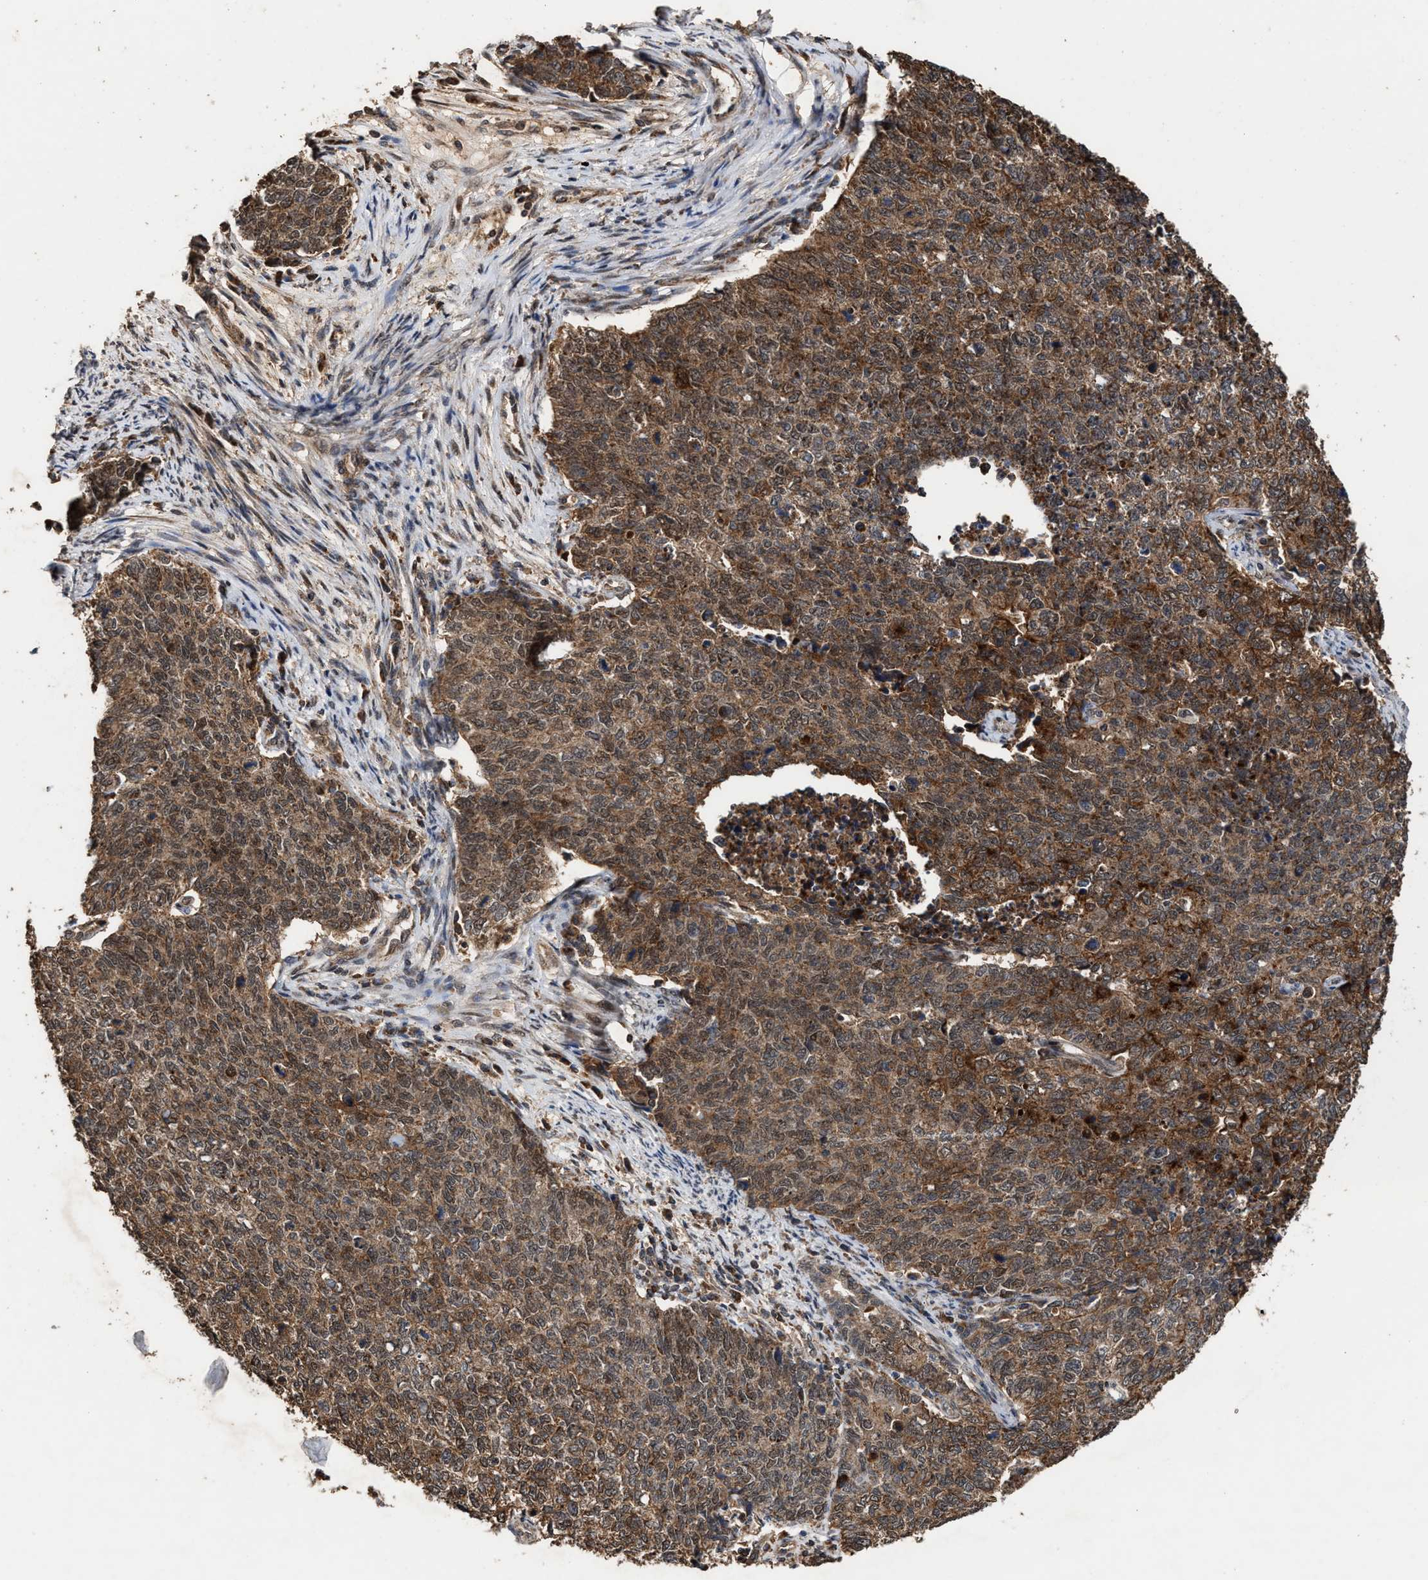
{"staining": {"intensity": "moderate", "quantity": ">75%", "location": "cytoplasmic/membranous"}, "tissue": "cervical cancer", "cell_type": "Tumor cells", "image_type": "cancer", "snomed": [{"axis": "morphology", "description": "Squamous cell carcinoma, NOS"}, {"axis": "topography", "description": "Cervix"}], "caption": "Immunohistochemistry (IHC) (DAB) staining of human cervical cancer (squamous cell carcinoma) displays moderate cytoplasmic/membranous protein expression in approximately >75% of tumor cells.", "gene": "ZNHIT6", "patient": {"sex": "female", "age": 63}}